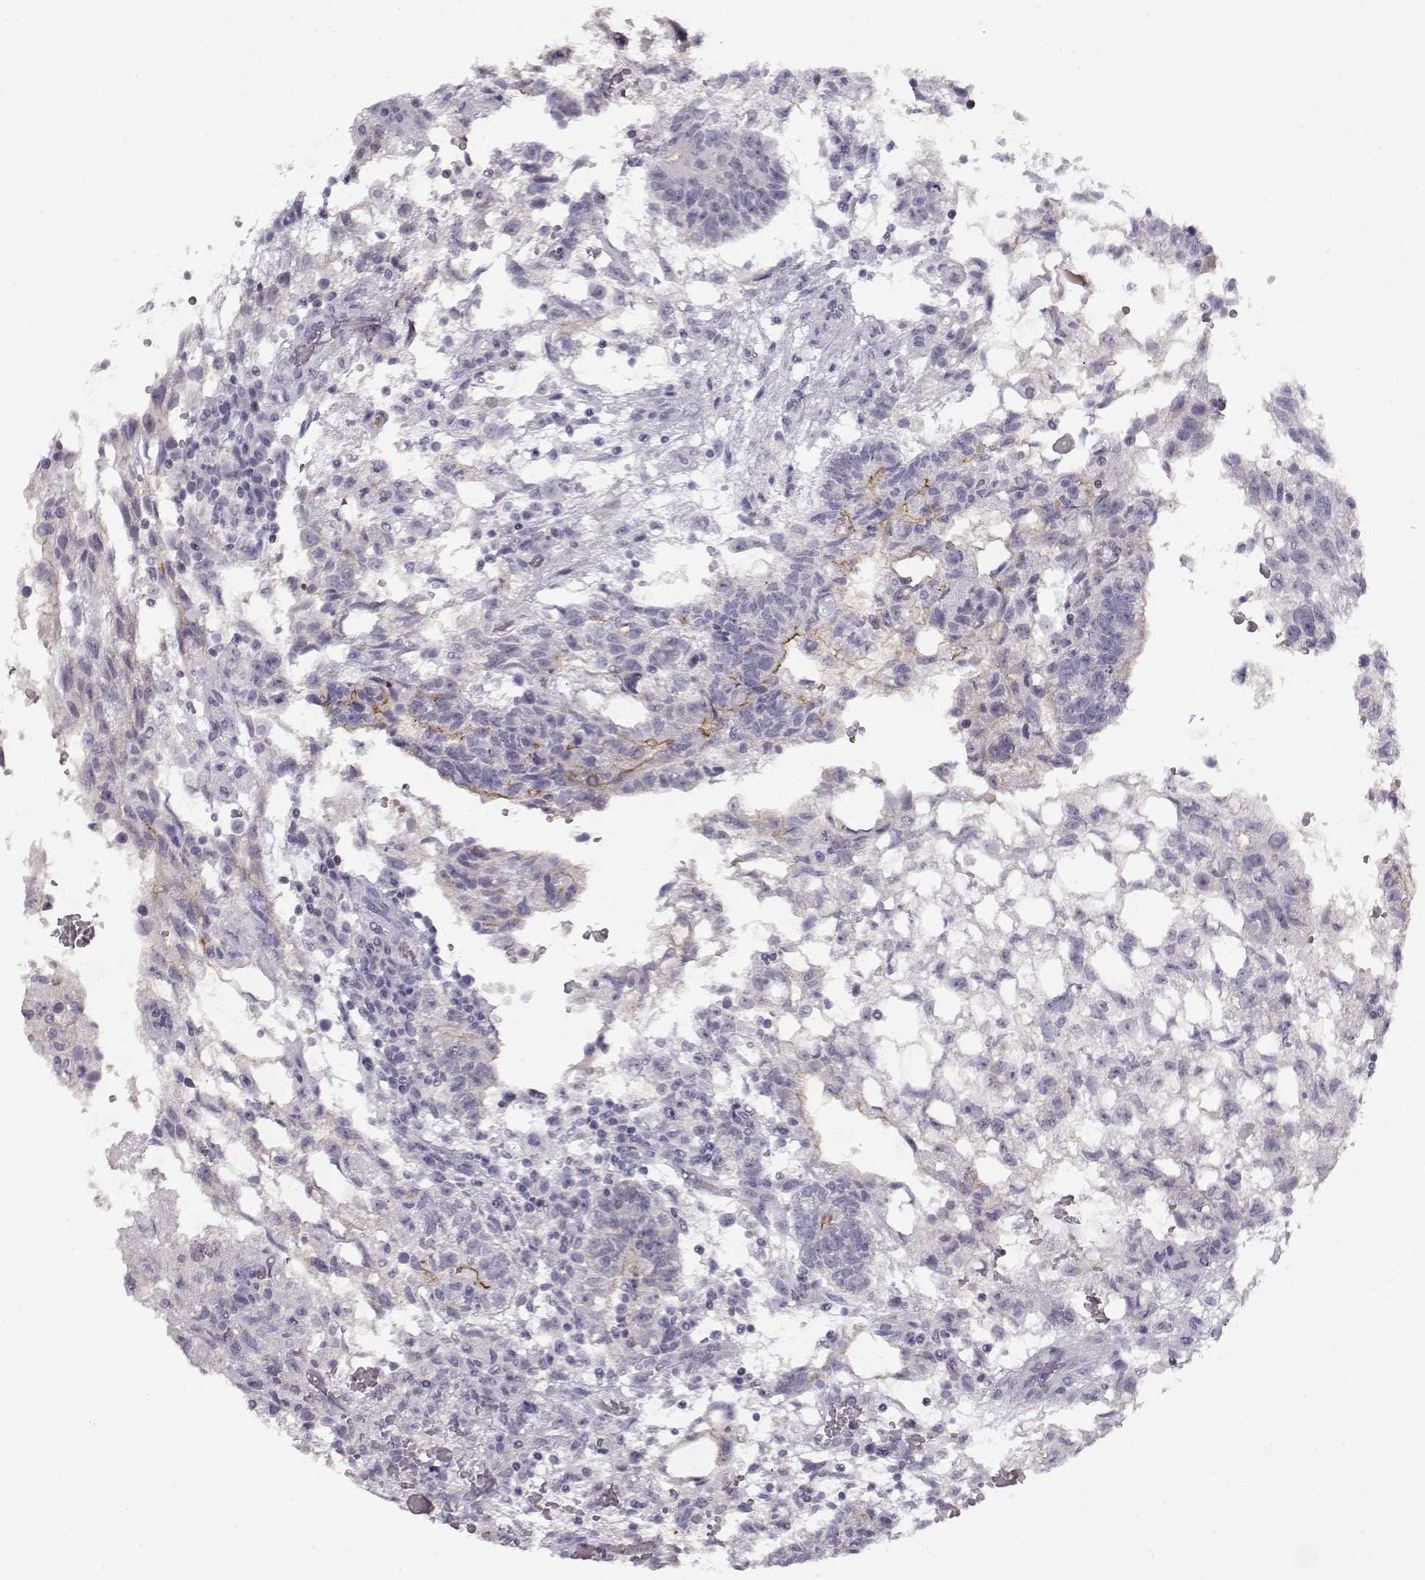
{"staining": {"intensity": "moderate", "quantity": "<25%", "location": "cytoplasmic/membranous"}, "tissue": "testis cancer", "cell_type": "Tumor cells", "image_type": "cancer", "snomed": [{"axis": "morphology", "description": "Carcinoma, Embryonal, NOS"}, {"axis": "topography", "description": "Testis"}], "caption": "Immunohistochemistry of human testis cancer reveals low levels of moderate cytoplasmic/membranous expression in approximately <25% of tumor cells. The staining was performed using DAB (3,3'-diaminobenzidine) to visualize the protein expression in brown, while the nuclei were stained in blue with hematoxylin (Magnification: 20x).", "gene": "CRX", "patient": {"sex": "male", "age": 32}}